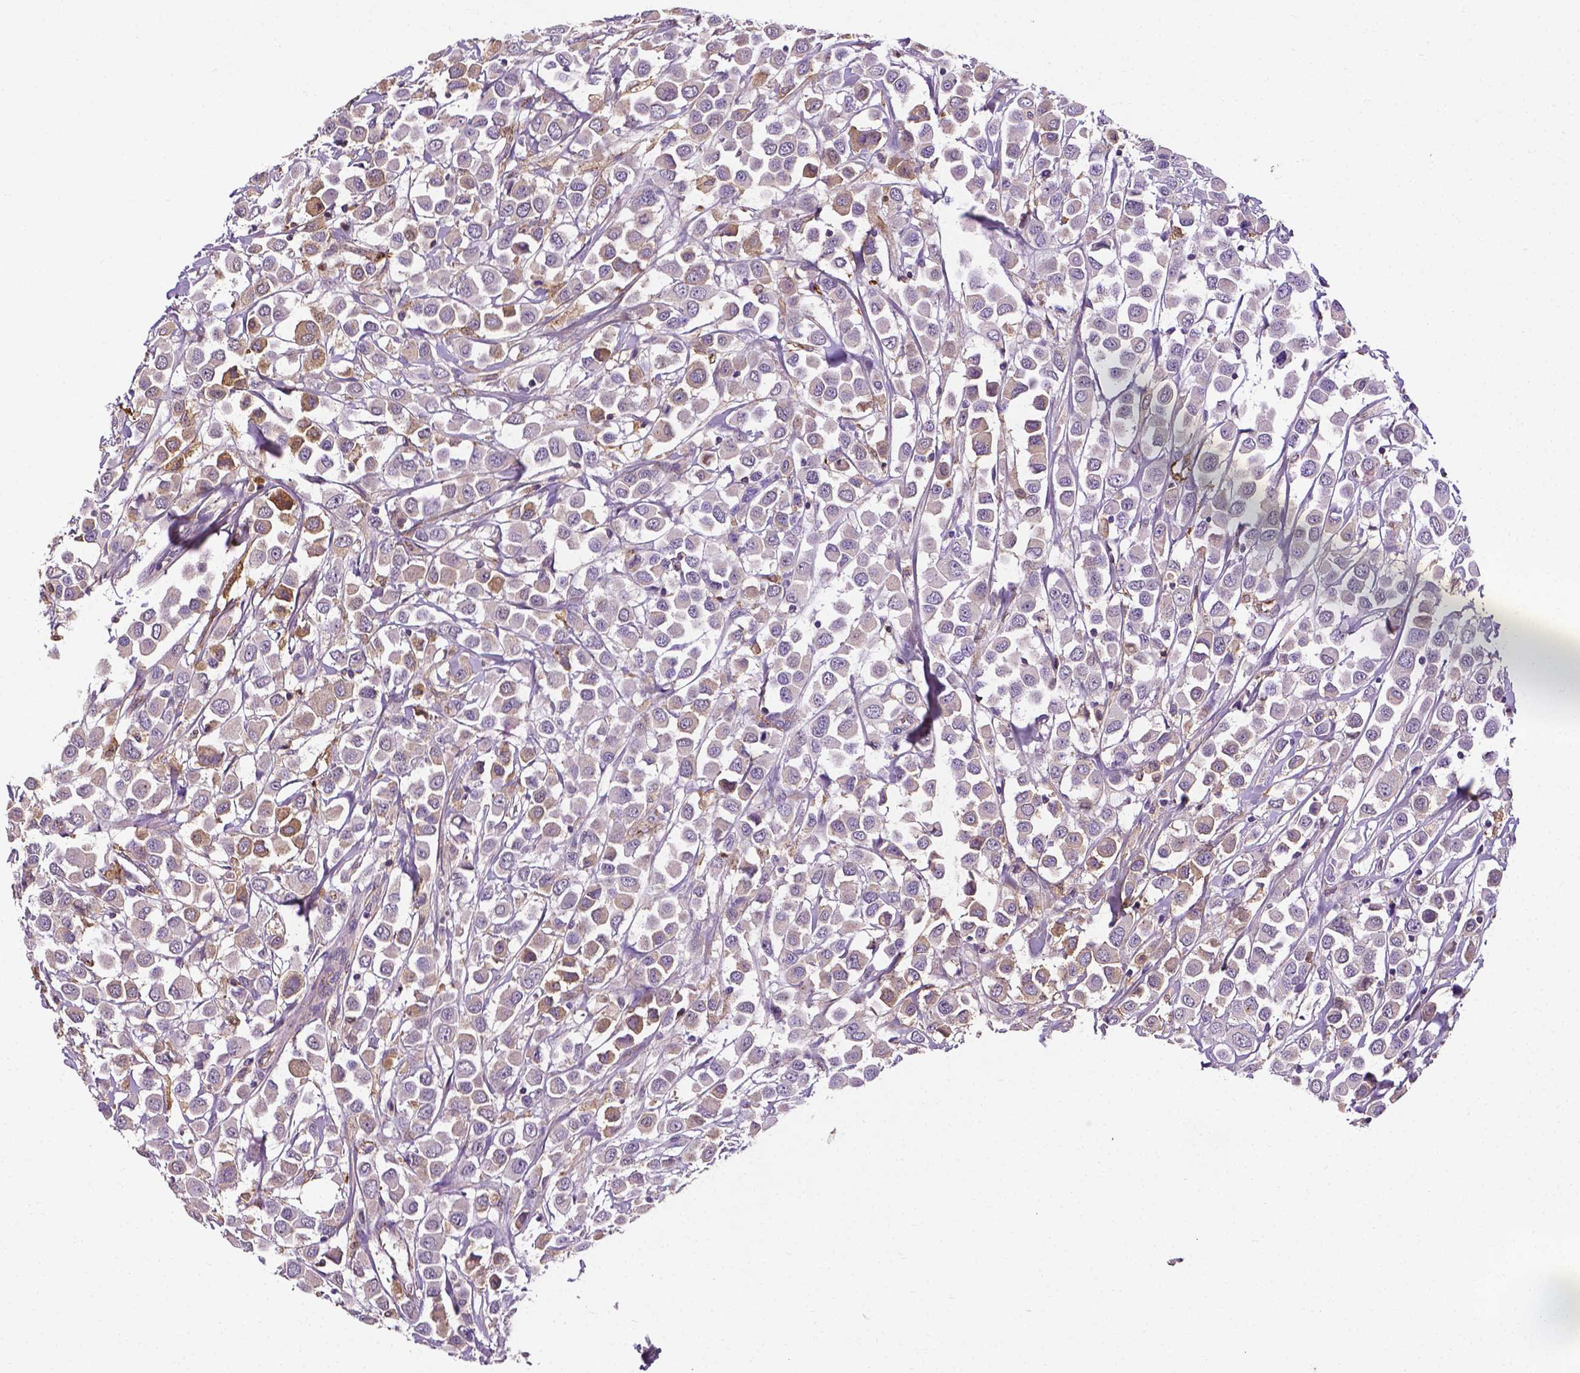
{"staining": {"intensity": "moderate", "quantity": "<25%", "location": "cytoplasmic/membranous"}, "tissue": "breast cancer", "cell_type": "Tumor cells", "image_type": "cancer", "snomed": [{"axis": "morphology", "description": "Duct carcinoma"}, {"axis": "topography", "description": "Breast"}], "caption": "The immunohistochemical stain highlights moderate cytoplasmic/membranous staining in tumor cells of infiltrating ductal carcinoma (breast) tissue.", "gene": "APOE", "patient": {"sex": "female", "age": 61}}